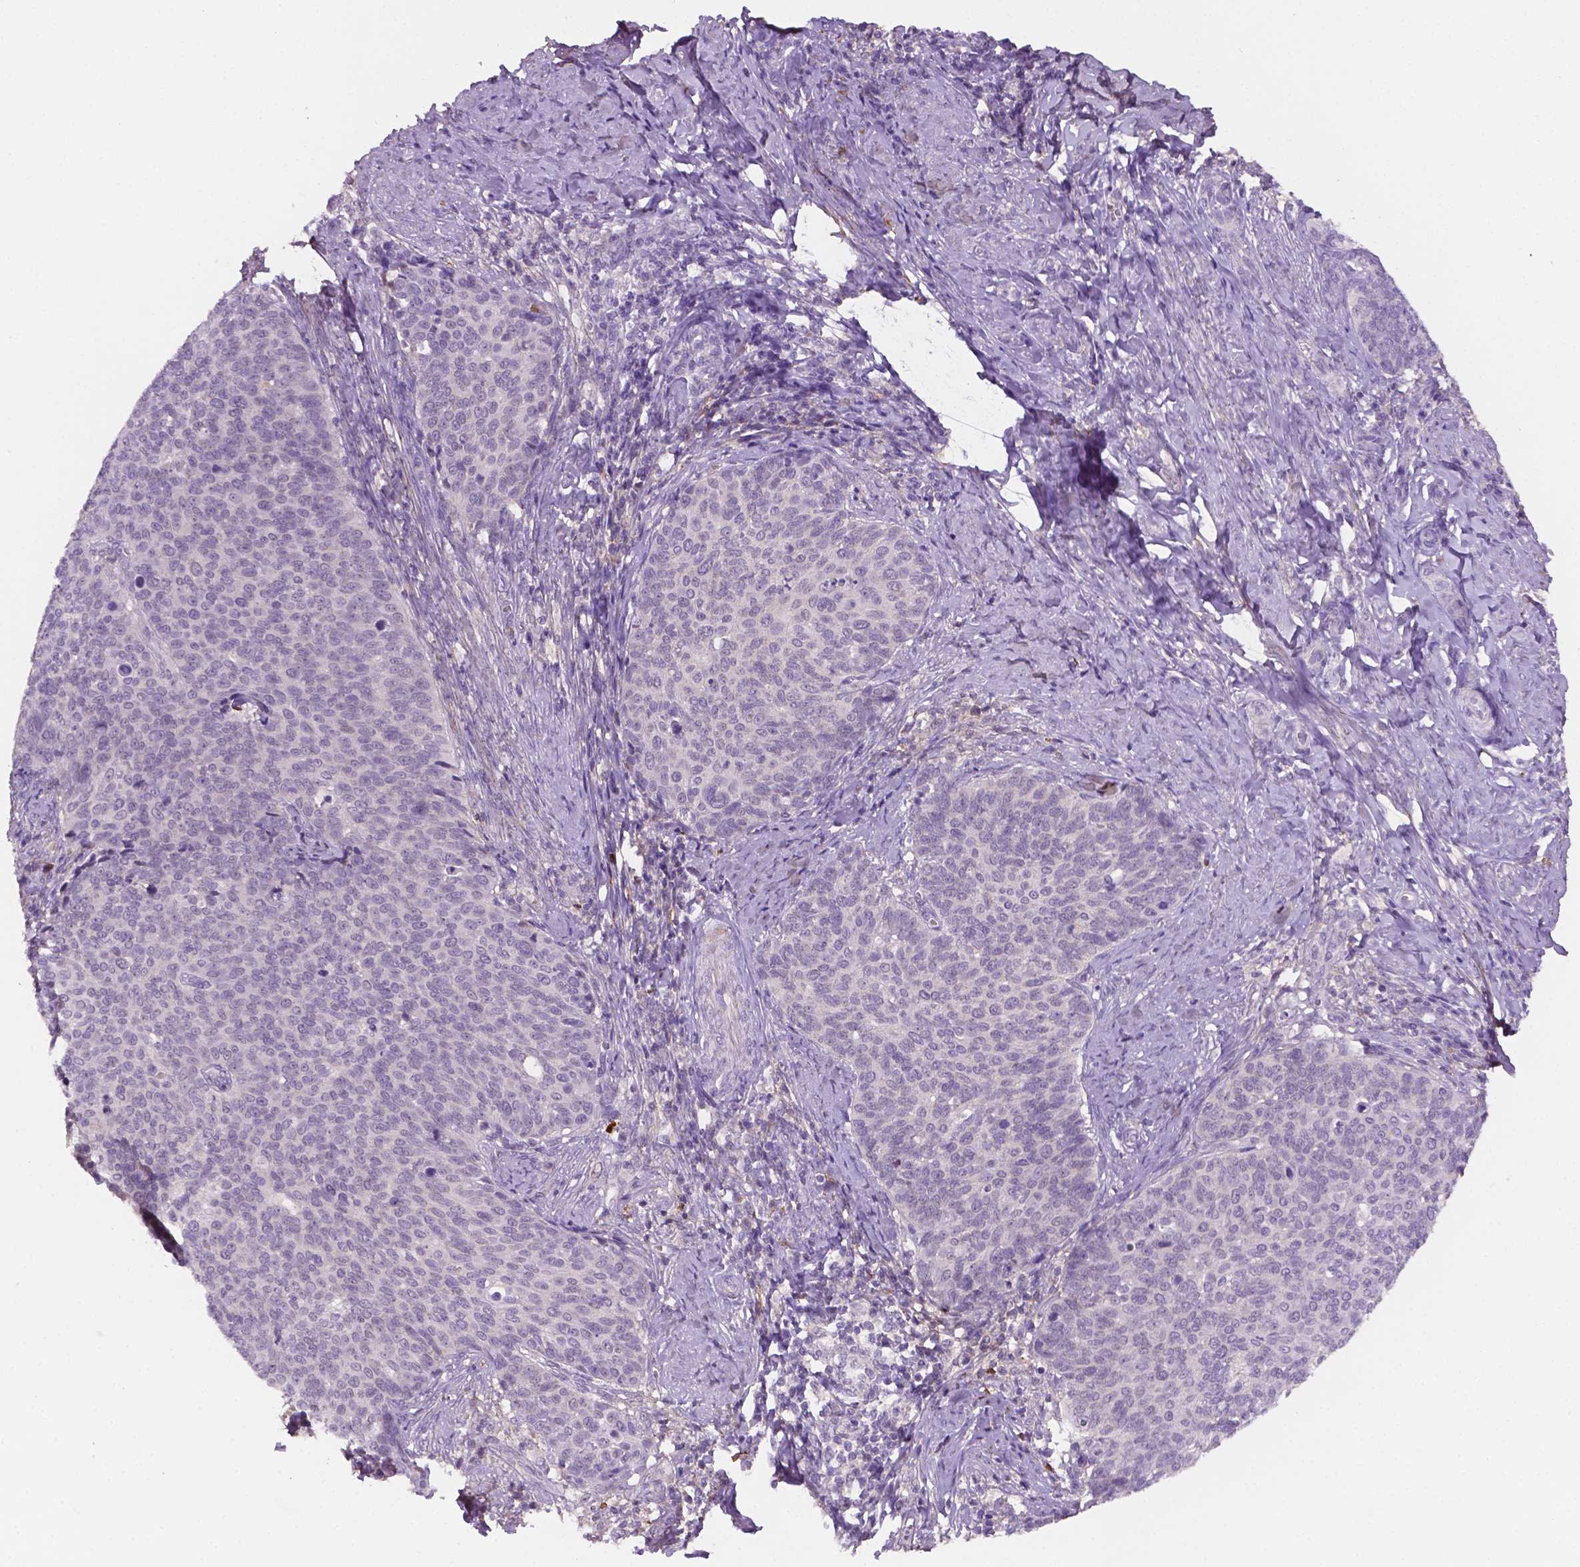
{"staining": {"intensity": "negative", "quantity": "none", "location": "none"}, "tissue": "cervical cancer", "cell_type": "Tumor cells", "image_type": "cancer", "snomed": [{"axis": "morphology", "description": "Normal tissue, NOS"}, {"axis": "morphology", "description": "Squamous cell carcinoma, NOS"}, {"axis": "topography", "description": "Cervix"}], "caption": "Immunohistochemistry (IHC) histopathology image of neoplastic tissue: human squamous cell carcinoma (cervical) stained with DAB (3,3'-diaminobenzidine) displays no significant protein staining in tumor cells.", "gene": "FBLN1", "patient": {"sex": "female", "age": 39}}